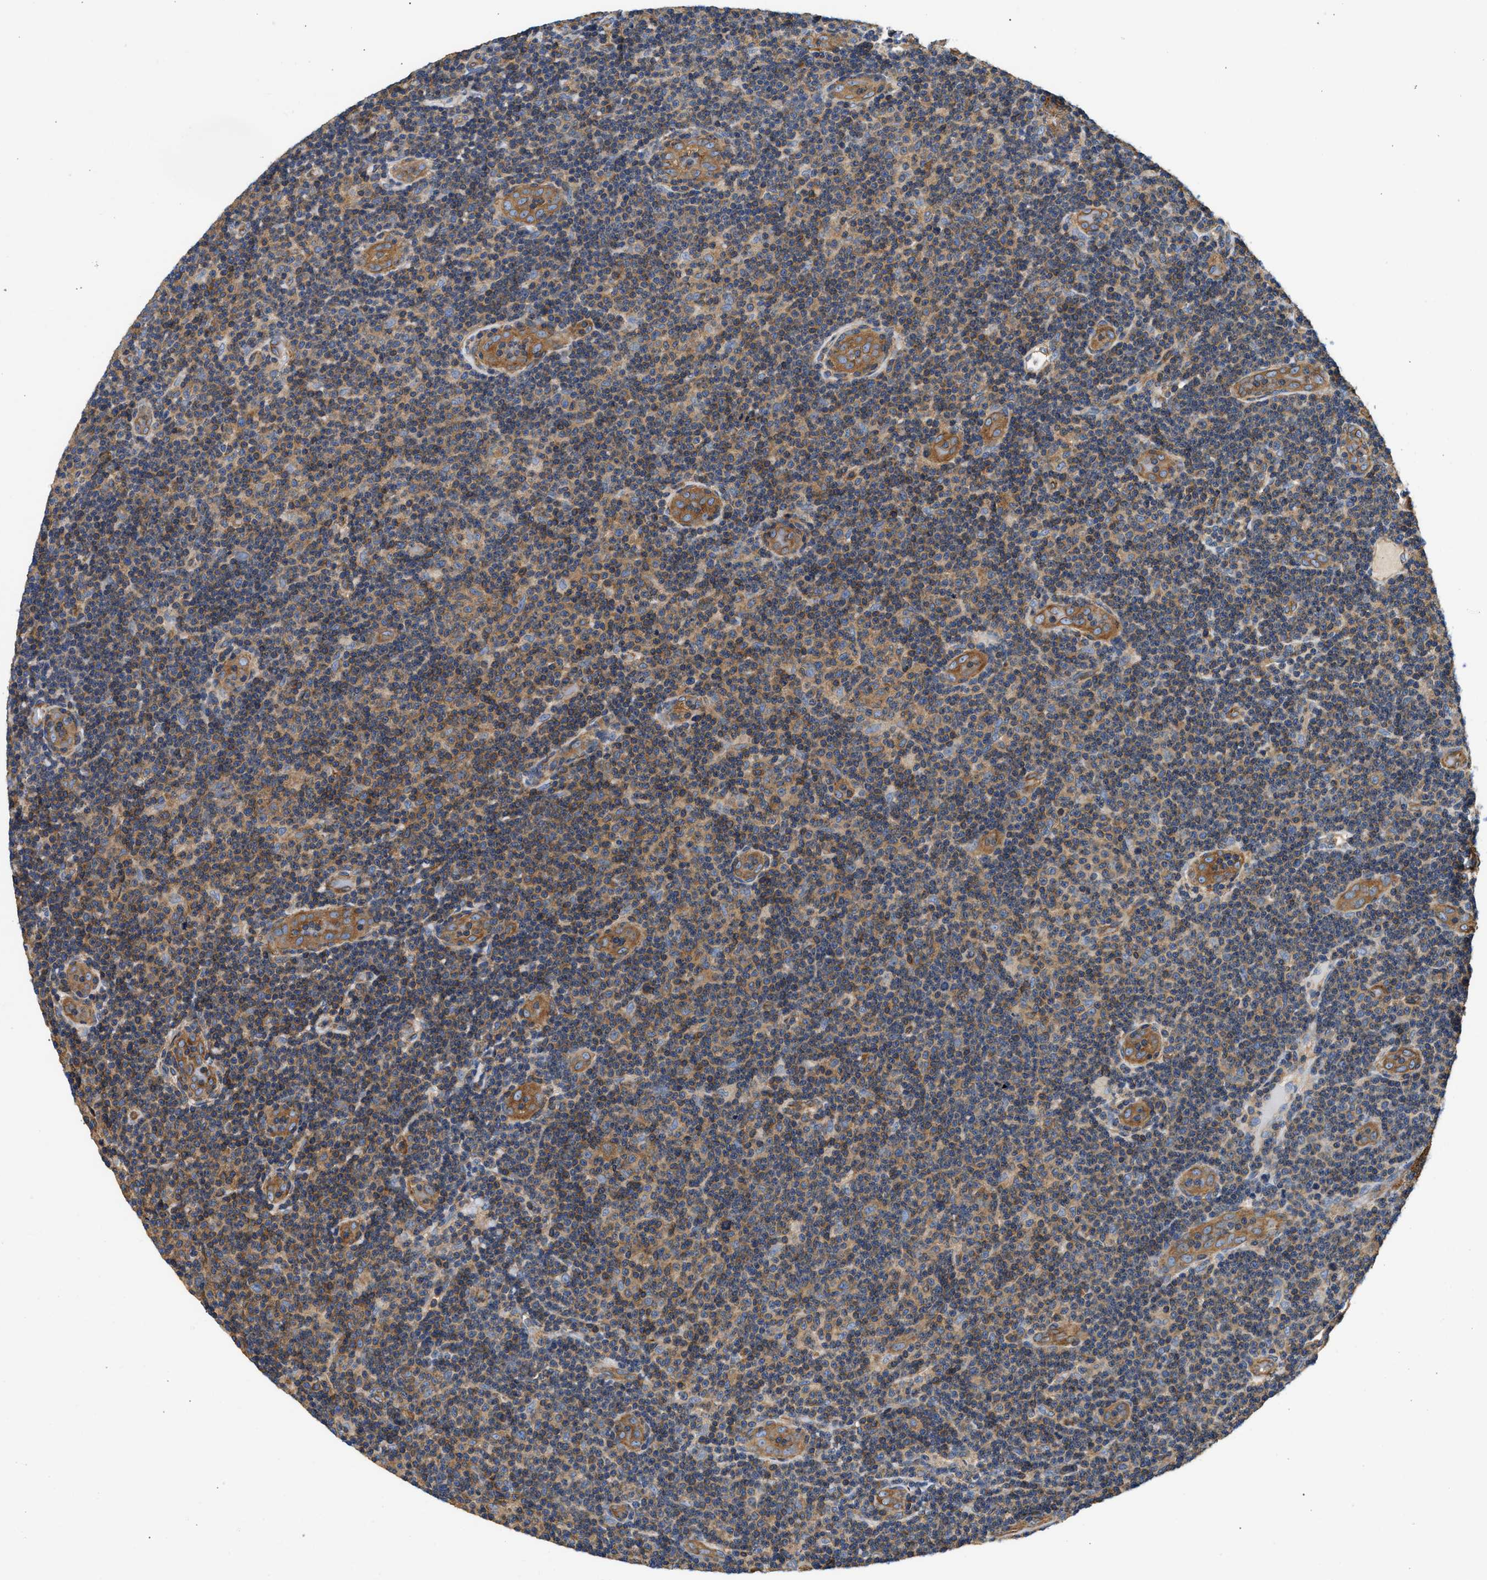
{"staining": {"intensity": "moderate", "quantity": "25%-75%", "location": "cytoplasmic/membranous"}, "tissue": "lymphoma", "cell_type": "Tumor cells", "image_type": "cancer", "snomed": [{"axis": "morphology", "description": "Malignant lymphoma, non-Hodgkin's type, Low grade"}, {"axis": "topography", "description": "Lymph node"}], "caption": "Lymphoma stained for a protein (brown) demonstrates moderate cytoplasmic/membranous positive staining in about 25%-75% of tumor cells.", "gene": "SAMD9L", "patient": {"sex": "male", "age": 83}}